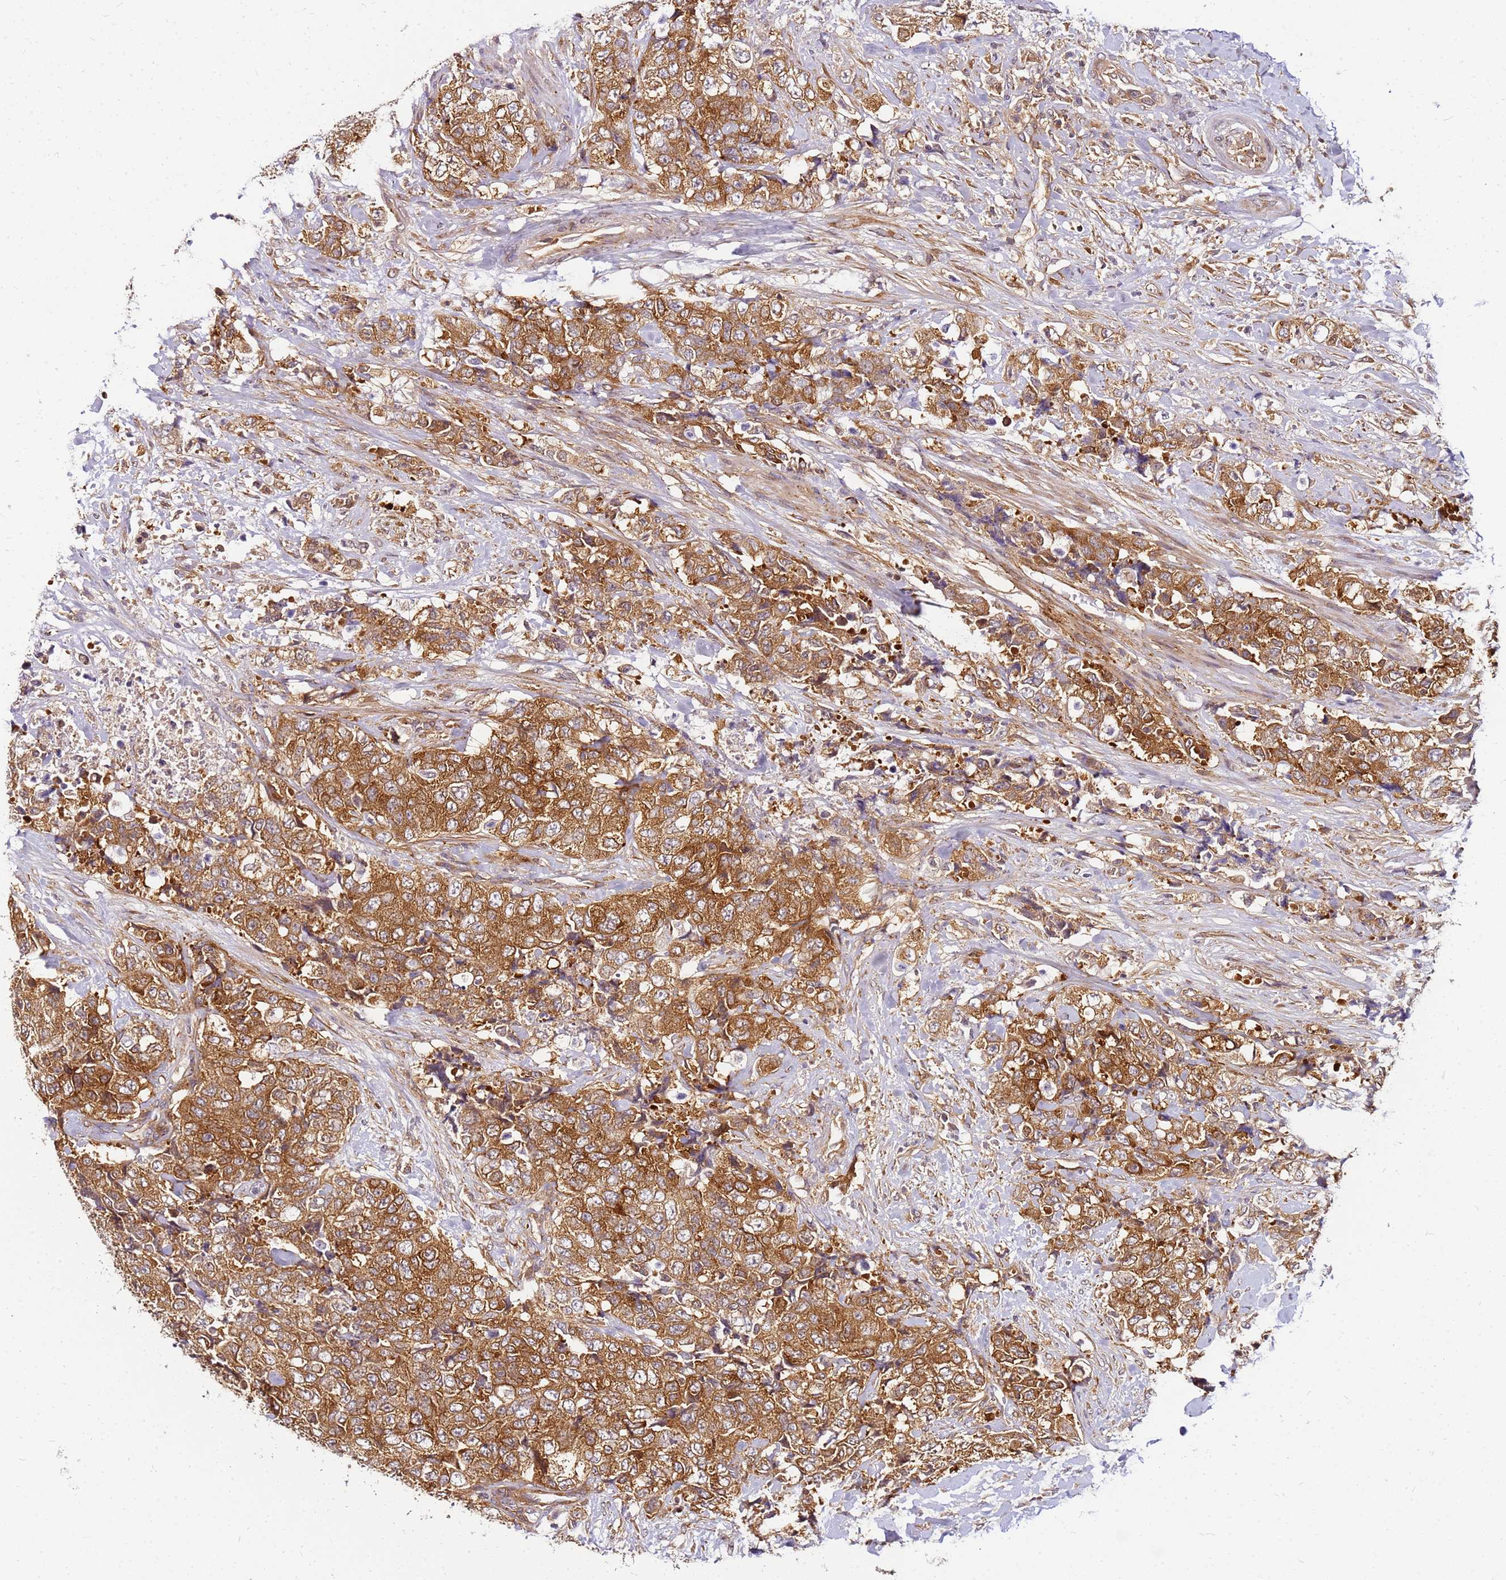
{"staining": {"intensity": "moderate", "quantity": ">75%", "location": "cytoplasmic/membranous"}, "tissue": "urothelial cancer", "cell_type": "Tumor cells", "image_type": "cancer", "snomed": [{"axis": "morphology", "description": "Urothelial carcinoma, High grade"}, {"axis": "topography", "description": "Urinary bladder"}], "caption": "There is medium levels of moderate cytoplasmic/membranous expression in tumor cells of urothelial carcinoma (high-grade), as demonstrated by immunohistochemical staining (brown color).", "gene": "PIH1D1", "patient": {"sex": "female", "age": 78}}